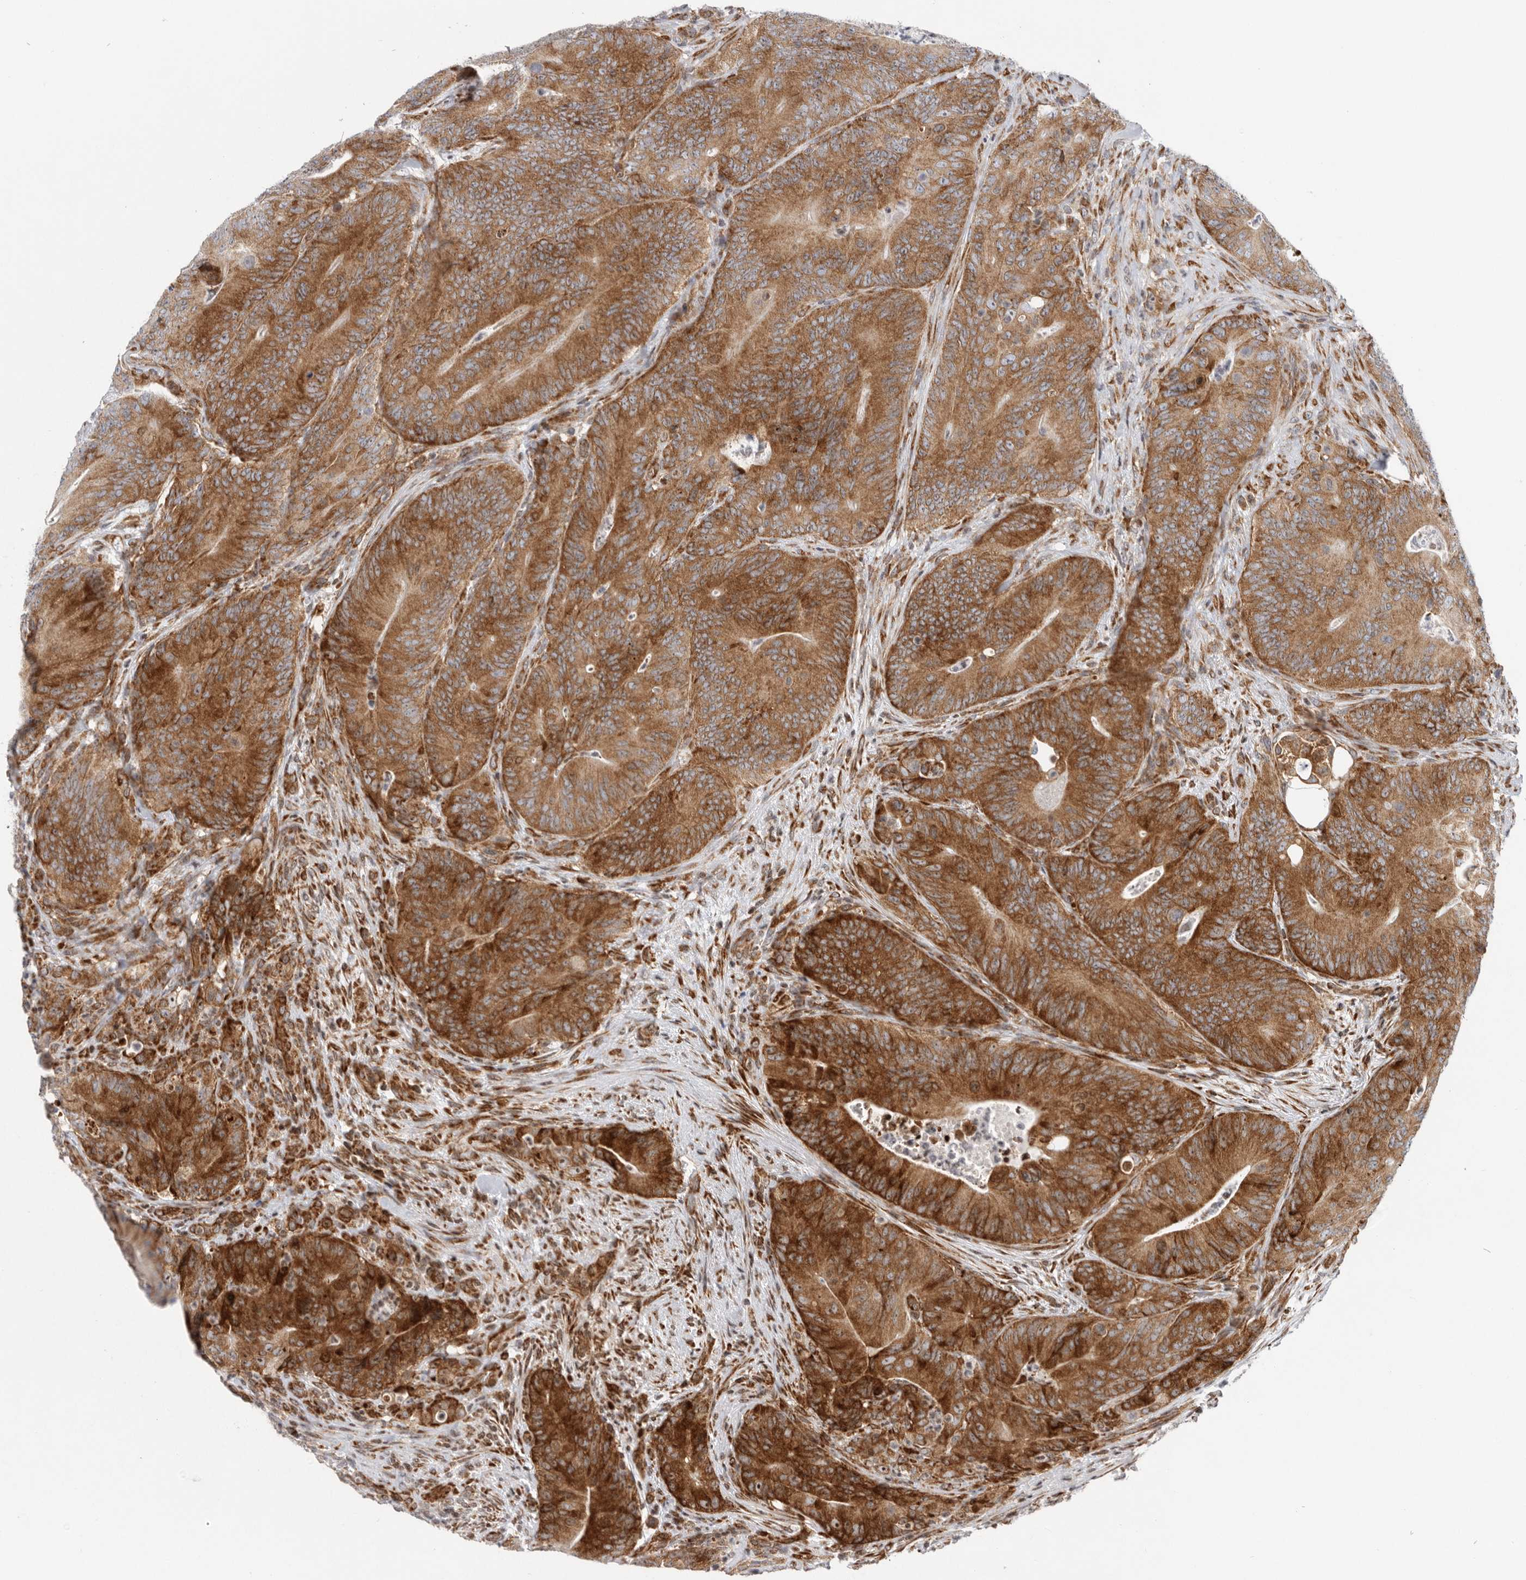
{"staining": {"intensity": "strong", "quantity": ">75%", "location": "cytoplasmic/membranous"}, "tissue": "colorectal cancer", "cell_type": "Tumor cells", "image_type": "cancer", "snomed": [{"axis": "morphology", "description": "Normal tissue, NOS"}, {"axis": "topography", "description": "Colon"}], "caption": "Strong cytoplasmic/membranous positivity for a protein is seen in about >75% of tumor cells of colorectal cancer using IHC.", "gene": "FZD3", "patient": {"sex": "female", "age": 82}}